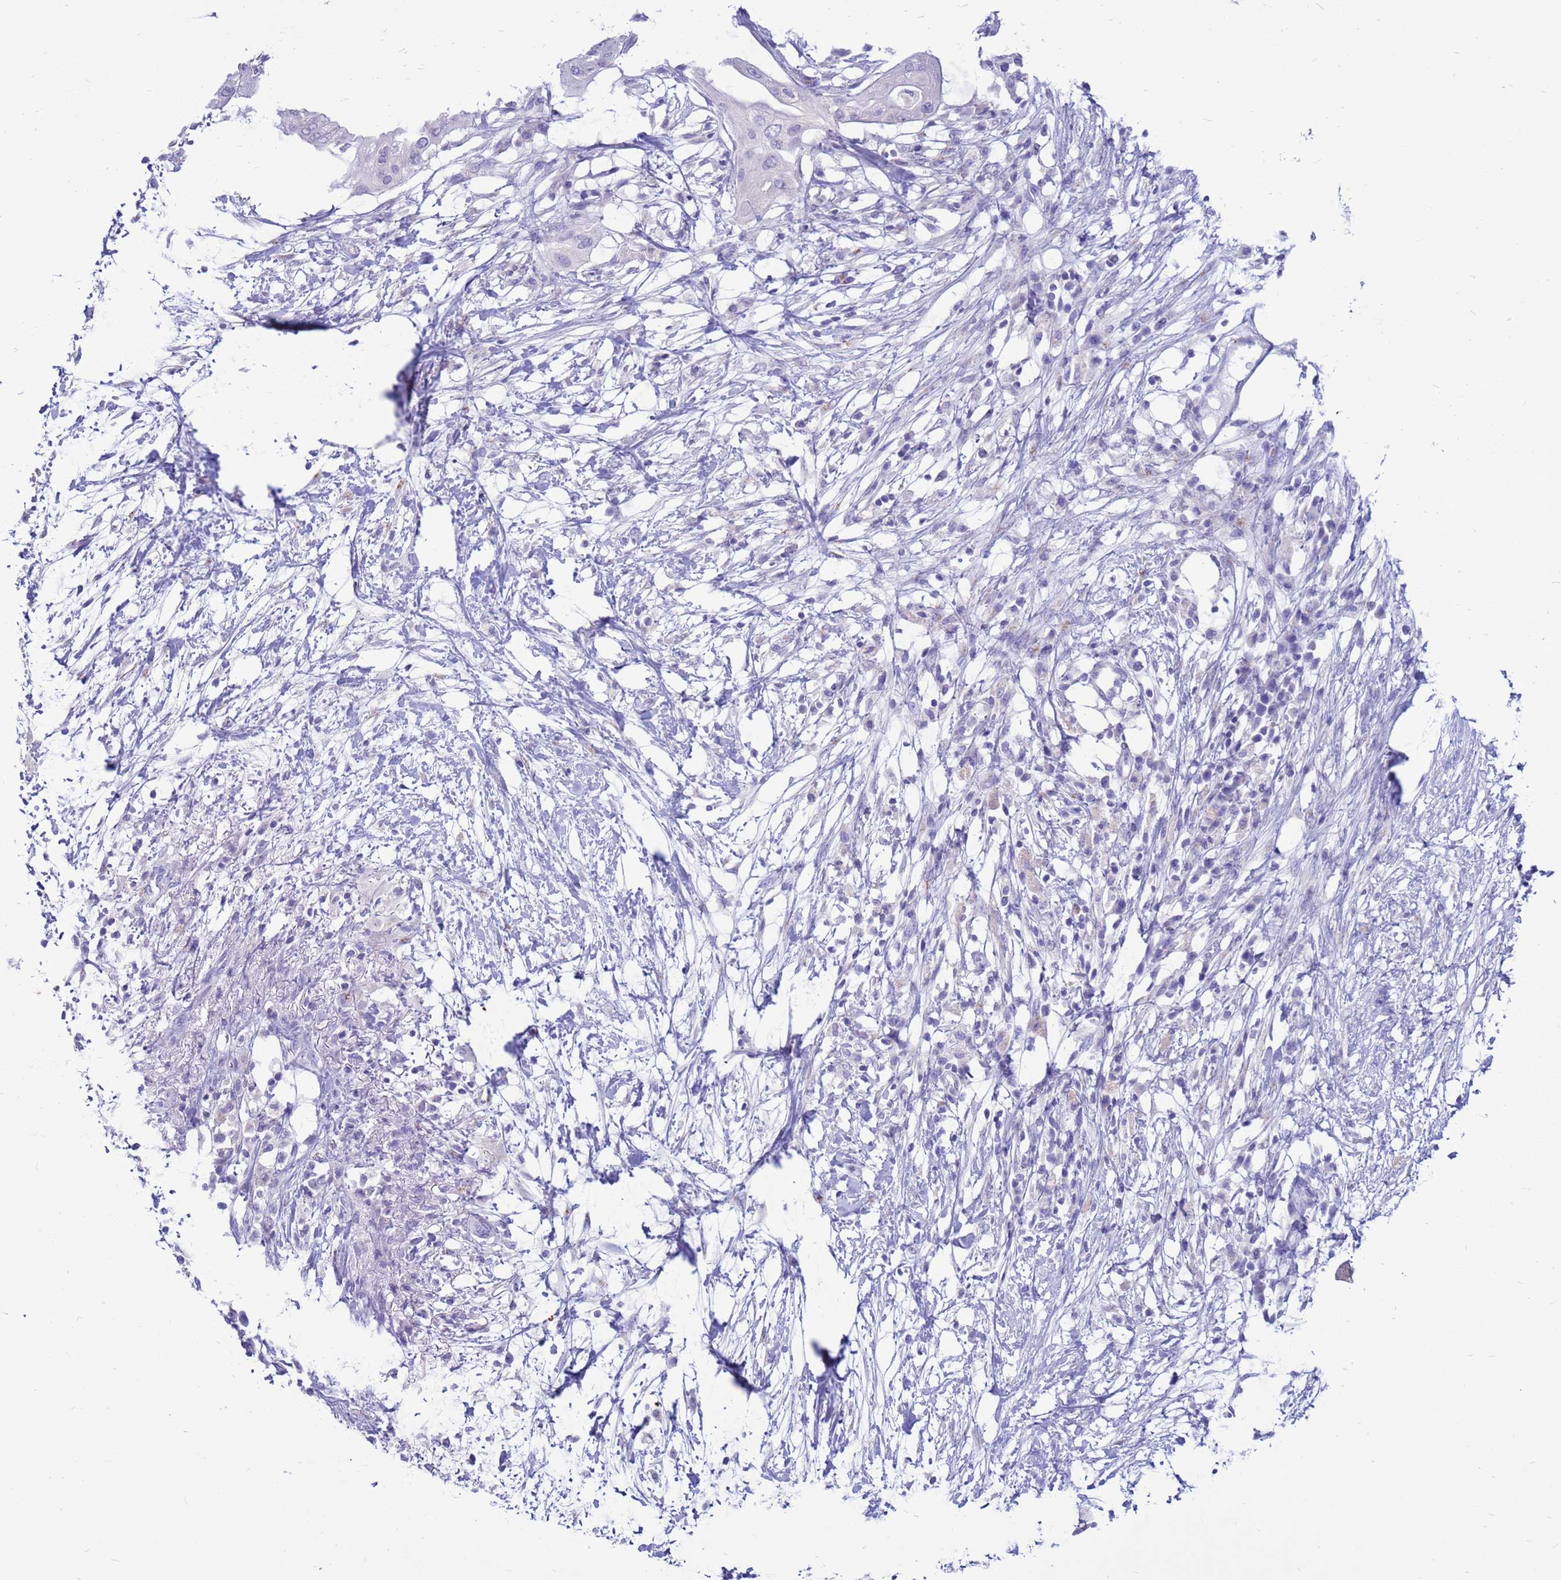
{"staining": {"intensity": "negative", "quantity": "none", "location": "none"}, "tissue": "pancreatic cancer", "cell_type": "Tumor cells", "image_type": "cancer", "snomed": [{"axis": "morphology", "description": "Adenocarcinoma, NOS"}, {"axis": "topography", "description": "Pancreas"}], "caption": "The micrograph shows no staining of tumor cells in pancreatic adenocarcinoma. (Brightfield microscopy of DAB (3,3'-diaminobenzidine) immunohistochemistry (IHC) at high magnification).", "gene": "PDE10A", "patient": {"sex": "male", "age": 68}}